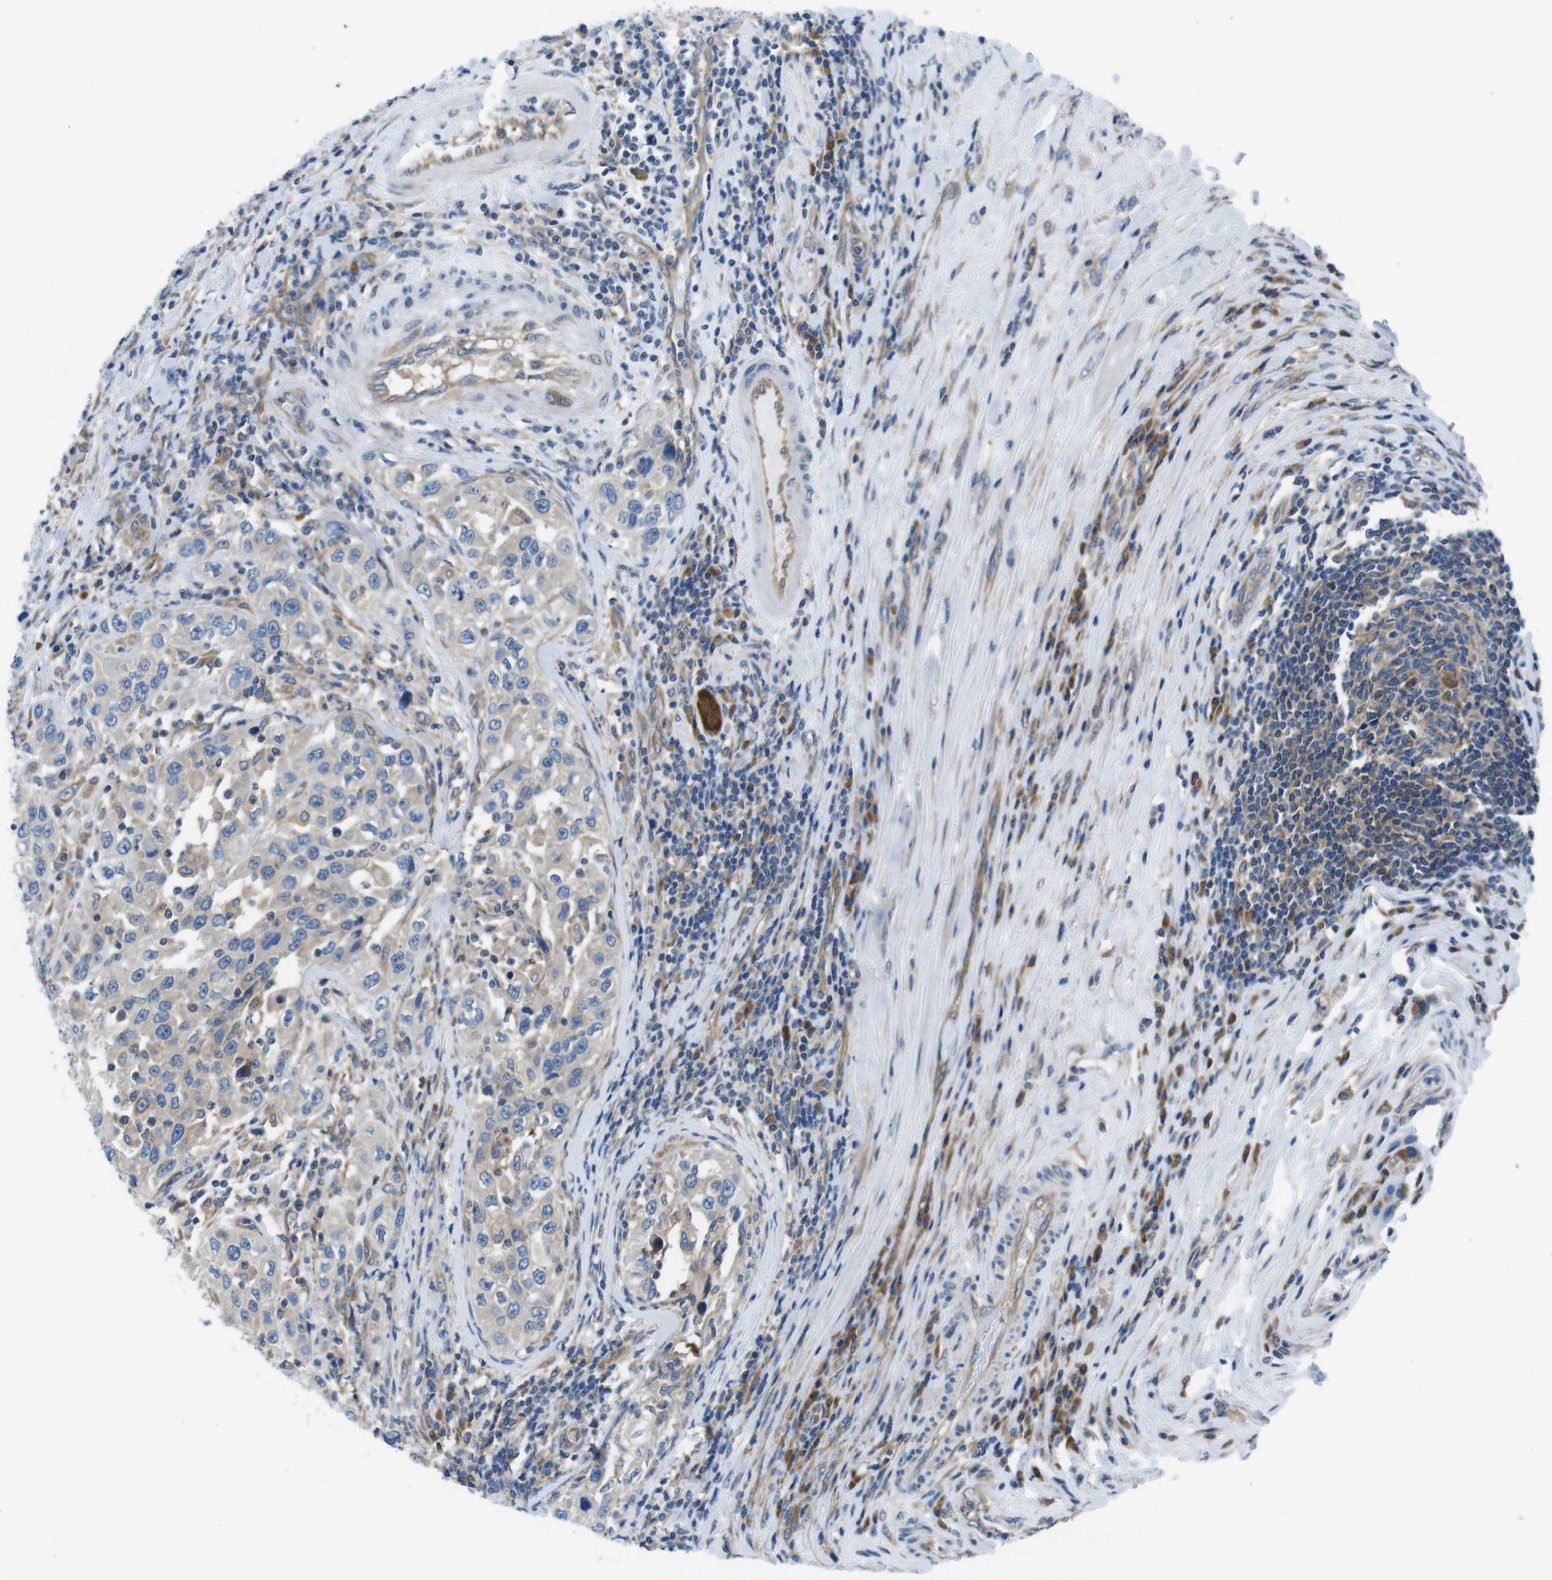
{"staining": {"intensity": "negative", "quantity": "none", "location": "none"}, "tissue": "urothelial cancer", "cell_type": "Tumor cells", "image_type": "cancer", "snomed": [{"axis": "morphology", "description": "Urothelial carcinoma, High grade"}, {"axis": "topography", "description": "Urinary bladder"}], "caption": "The photomicrograph reveals no significant staining in tumor cells of urothelial cancer.", "gene": "EIF2B5", "patient": {"sex": "female", "age": 80}}